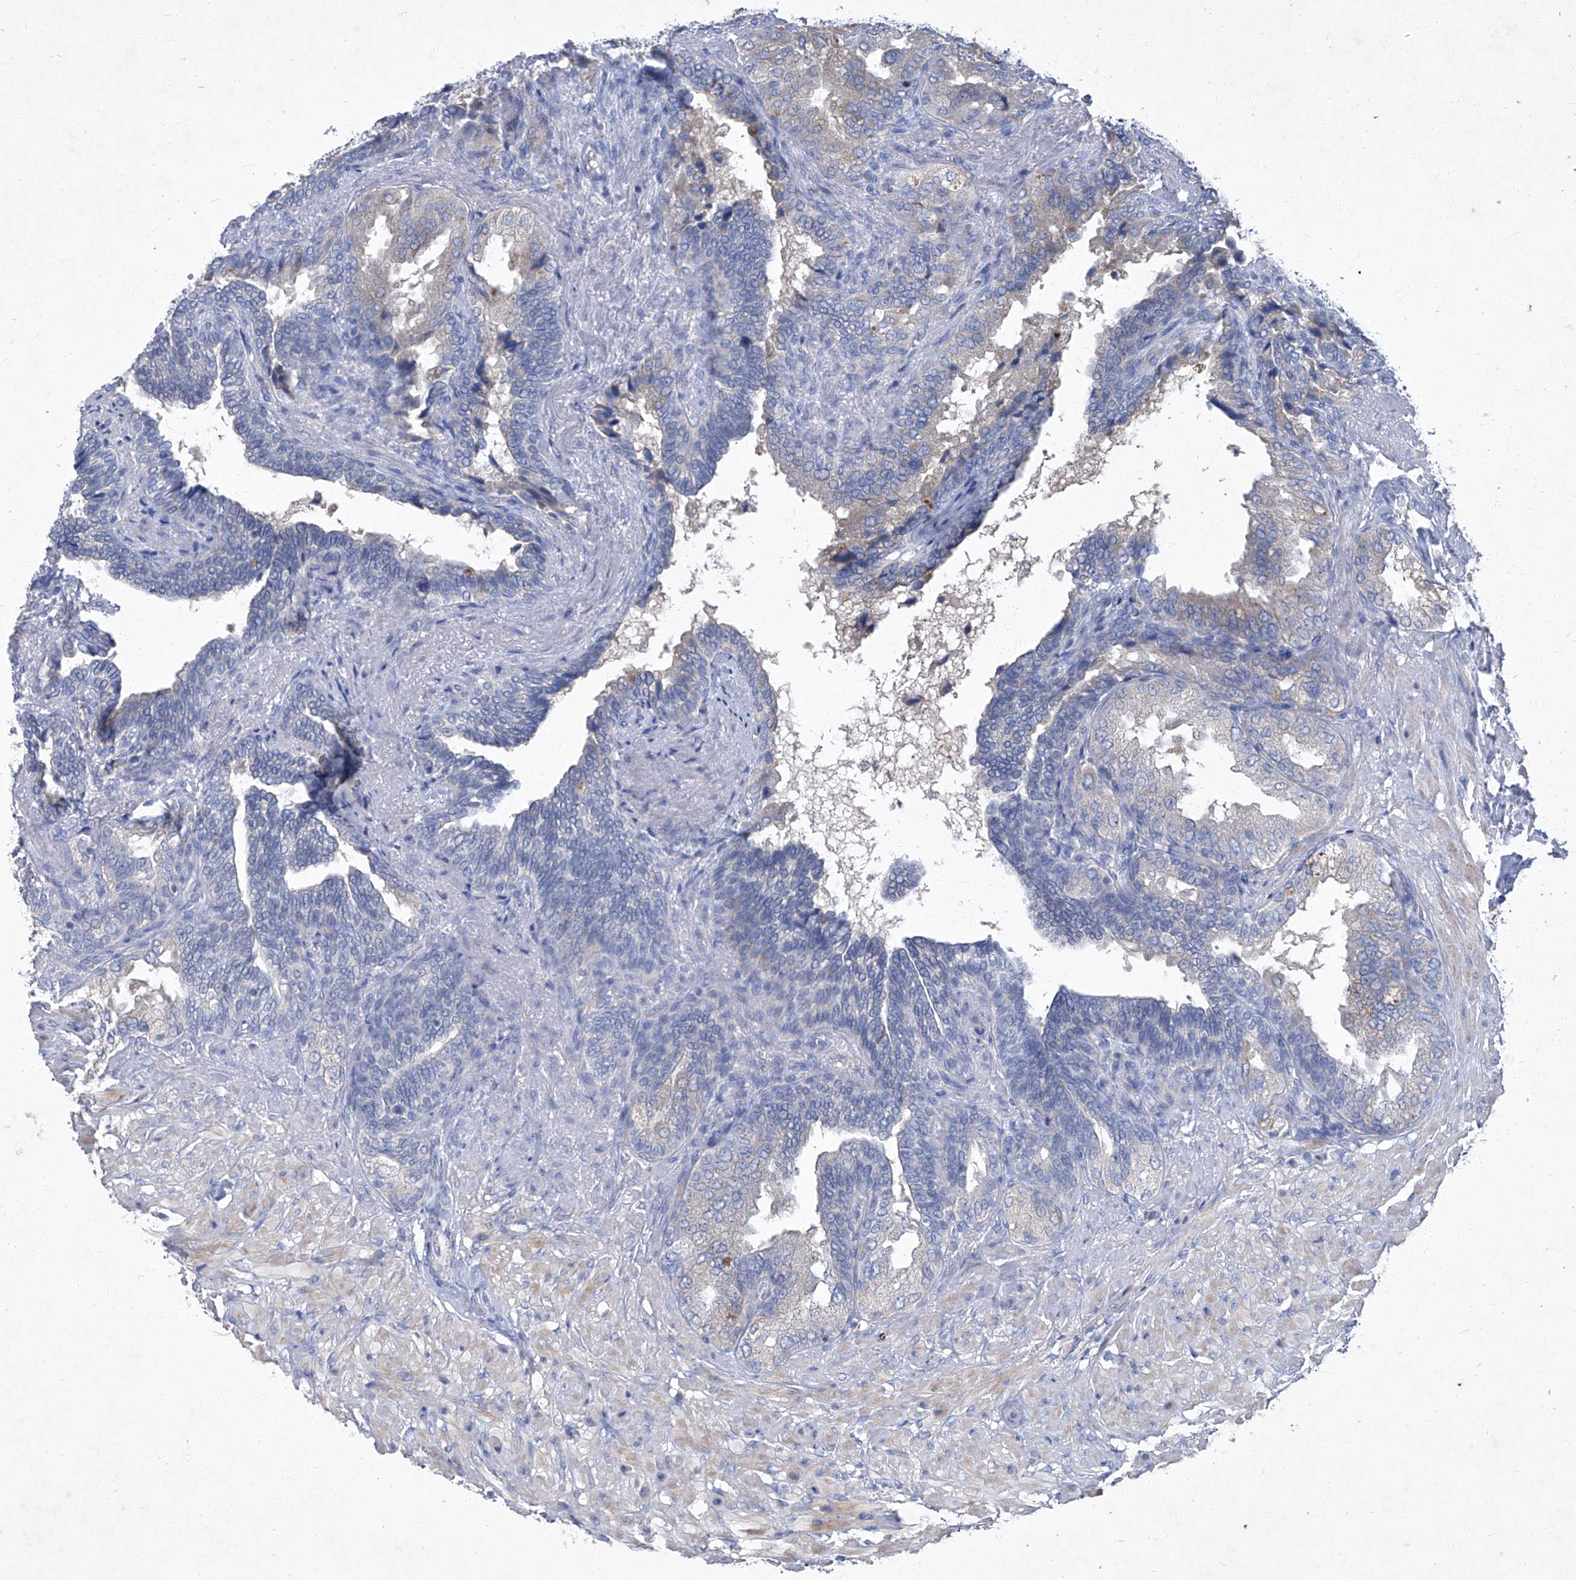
{"staining": {"intensity": "weak", "quantity": "25%-75%", "location": "cytoplasmic/membranous"}, "tissue": "seminal vesicle", "cell_type": "Glandular cells", "image_type": "normal", "snomed": [{"axis": "morphology", "description": "Normal tissue, NOS"}, {"axis": "topography", "description": "Seminal veicle"}, {"axis": "topography", "description": "Peripheral nerve tissue"}], "caption": "Approximately 25%-75% of glandular cells in normal human seminal vesicle display weak cytoplasmic/membranous protein staining as visualized by brown immunohistochemical staining.", "gene": "SBK2", "patient": {"sex": "male", "age": 63}}